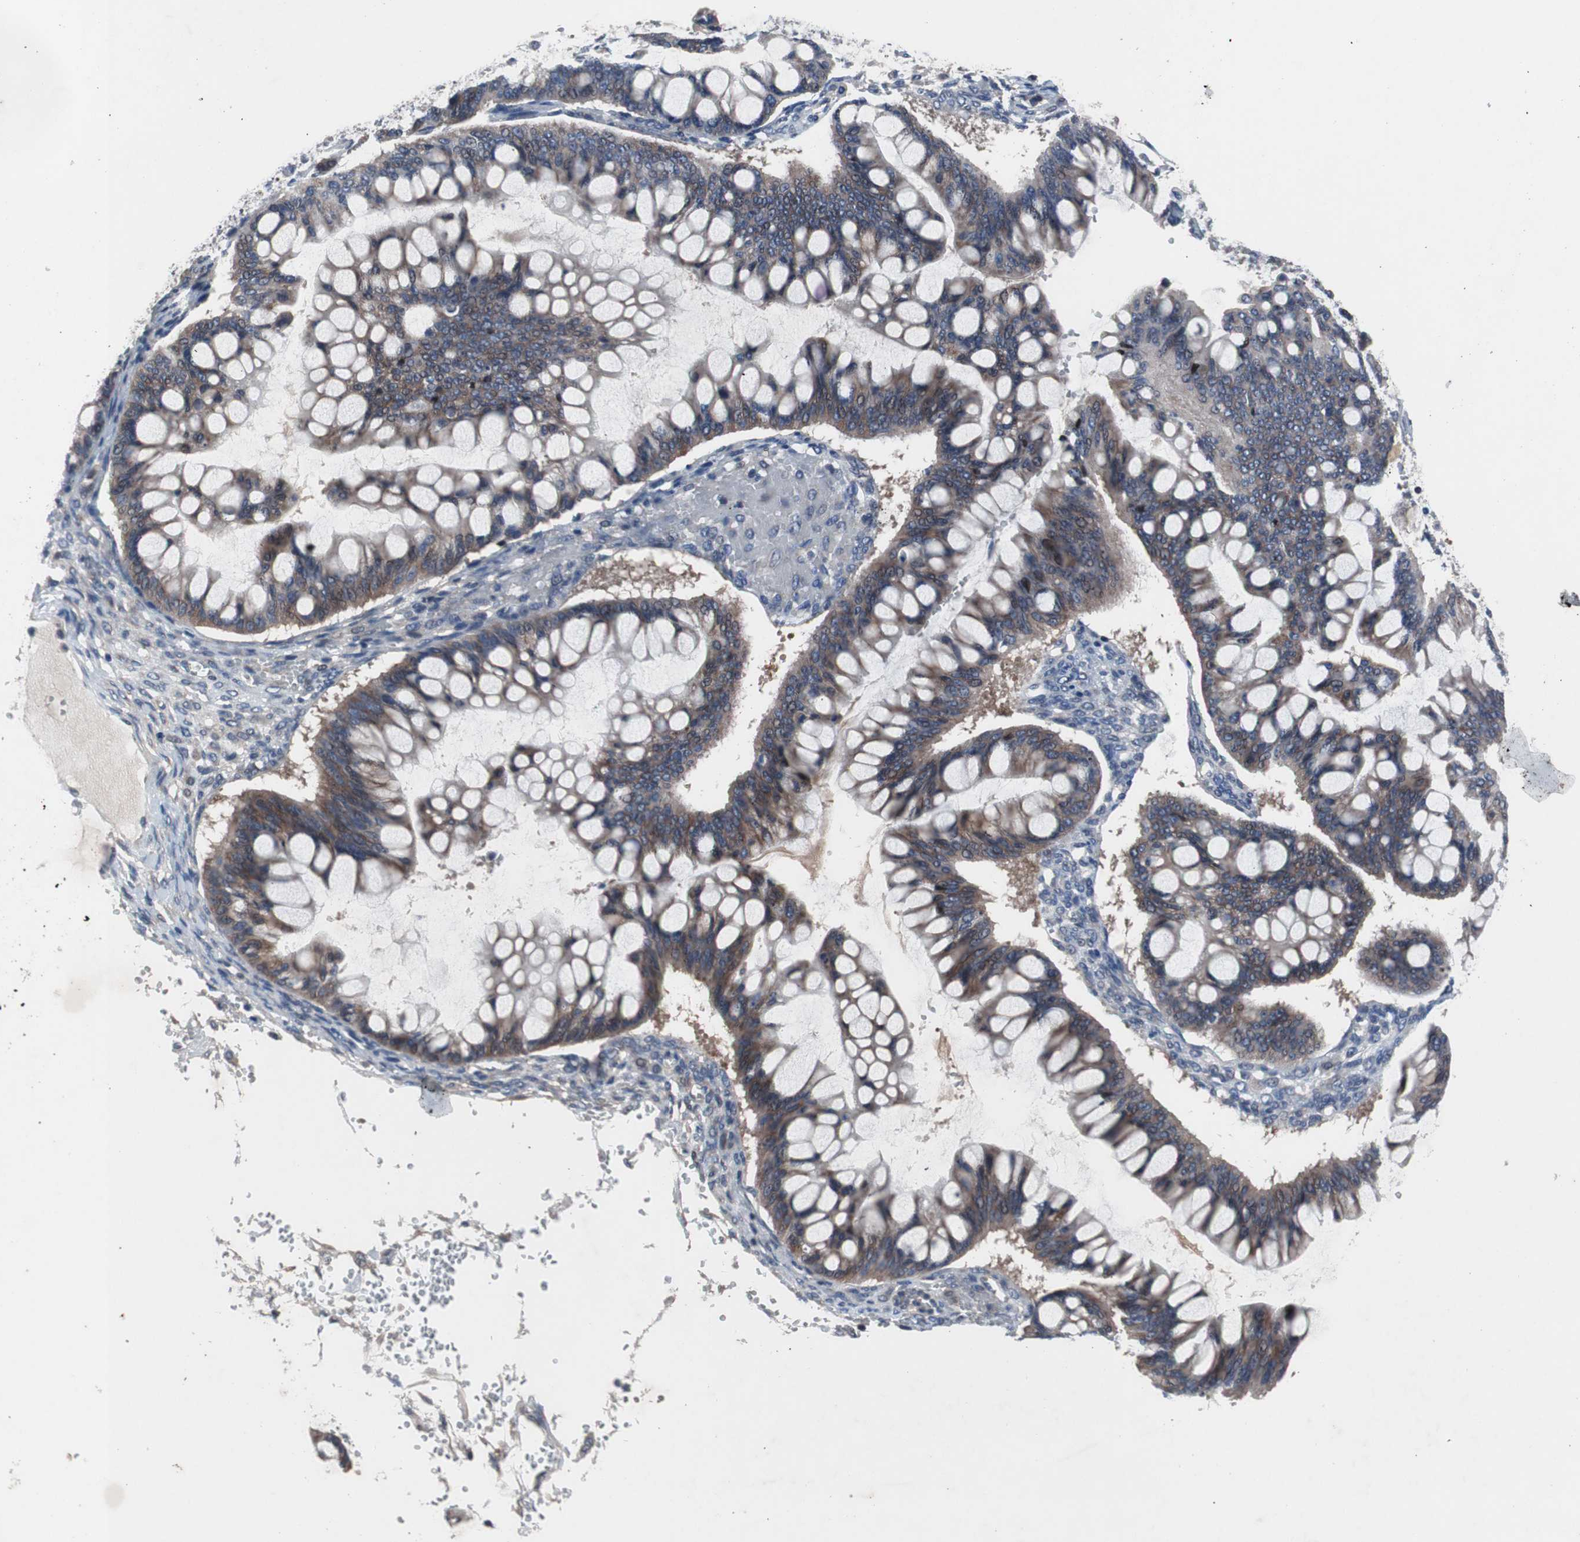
{"staining": {"intensity": "moderate", "quantity": ">75%", "location": "cytoplasmic/membranous"}, "tissue": "ovarian cancer", "cell_type": "Tumor cells", "image_type": "cancer", "snomed": [{"axis": "morphology", "description": "Cystadenocarcinoma, mucinous, NOS"}, {"axis": "topography", "description": "Ovary"}], "caption": "Moderate cytoplasmic/membranous protein positivity is appreciated in about >75% of tumor cells in ovarian cancer.", "gene": "MUTYH", "patient": {"sex": "female", "age": 73}}